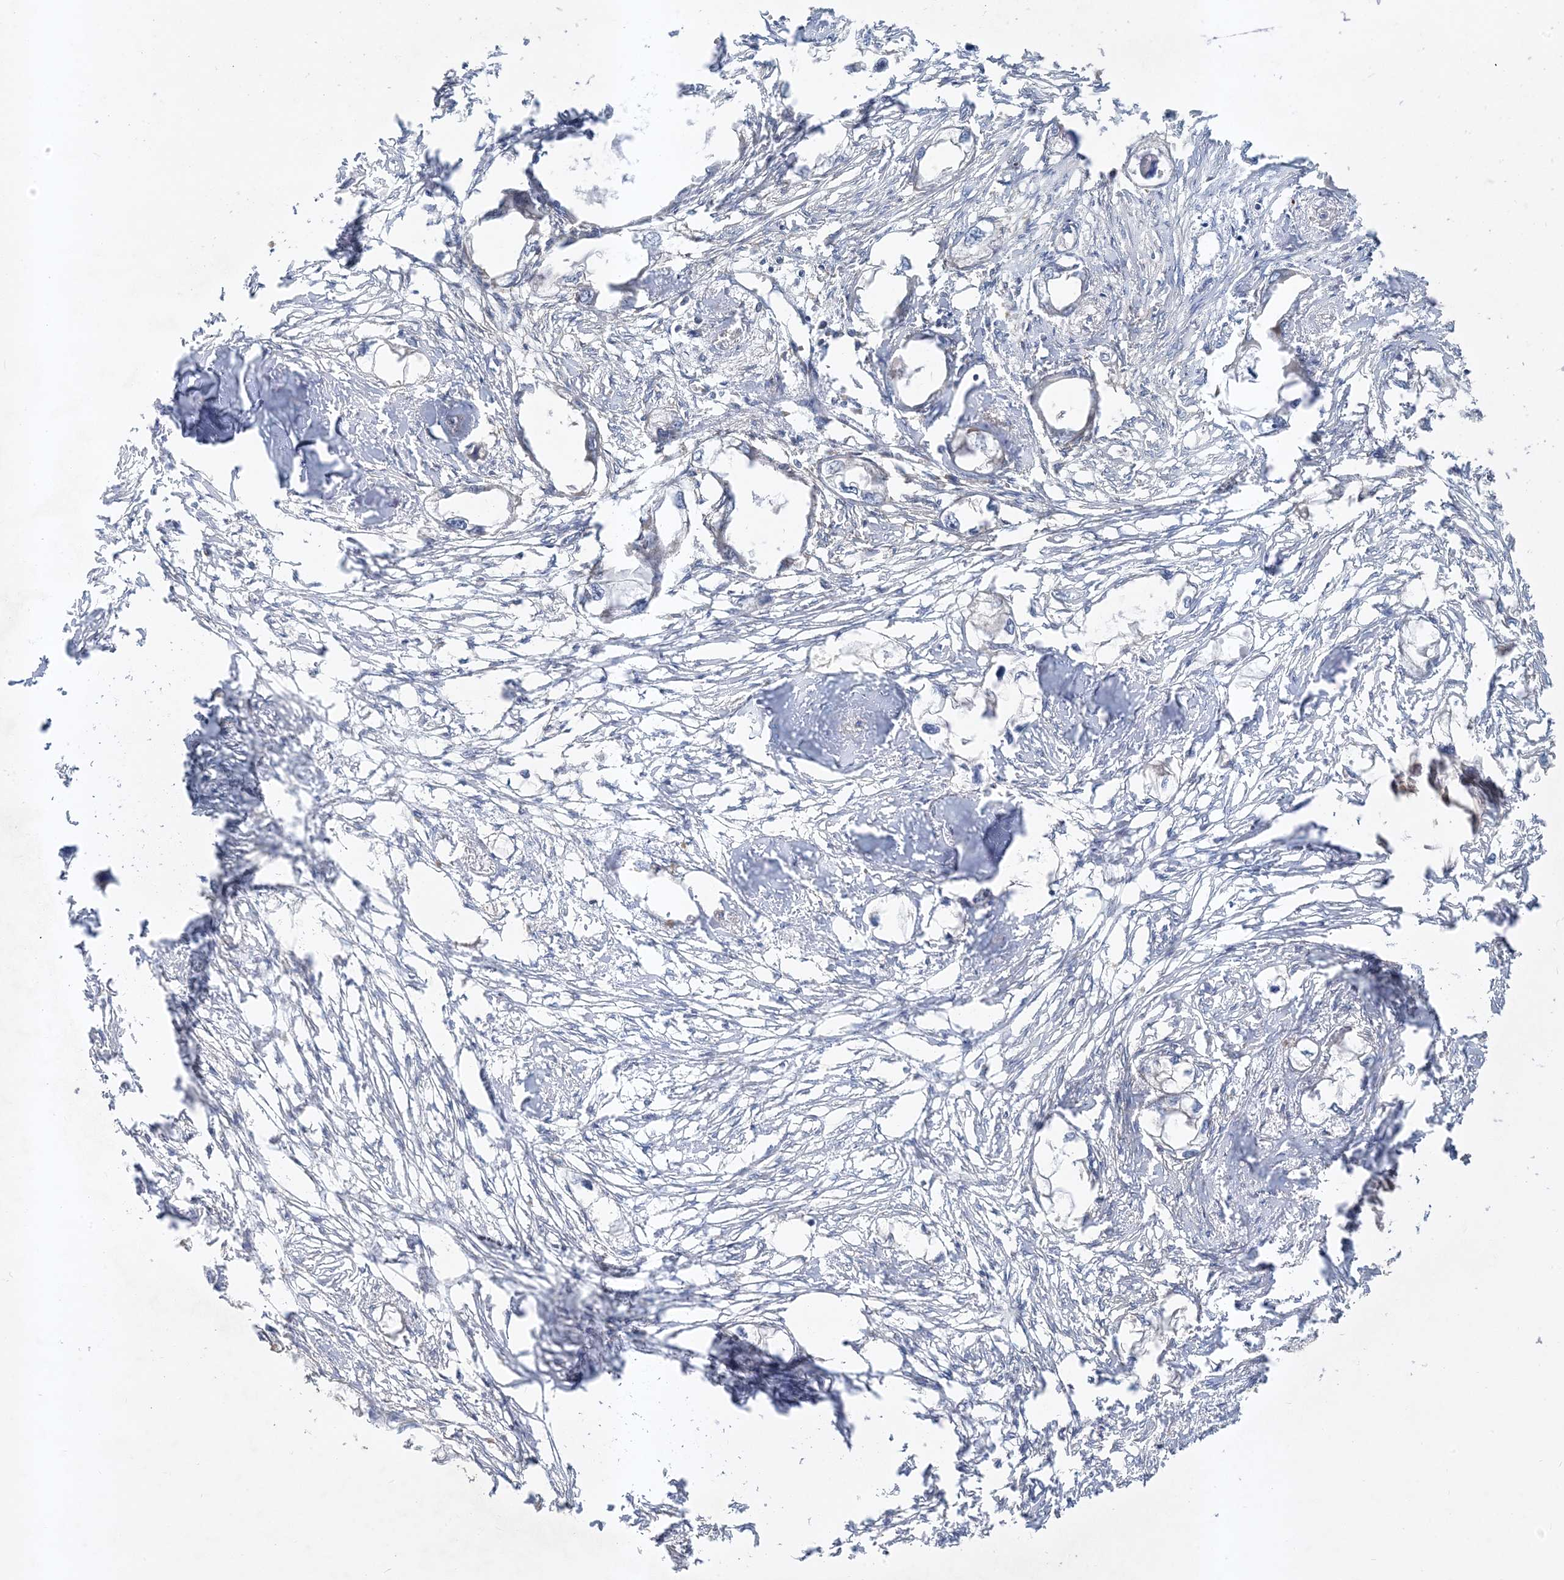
{"staining": {"intensity": "negative", "quantity": "none", "location": "none"}, "tissue": "endometrial cancer", "cell_type": "Tumor cells", "image_type": "cancer", "snomed": [{"axis": "morphology", "description": "Adenocarcinoma, NOS"}, {"axis": "morphology", "description": "Adenocarcinoma, metastatic, NOS"}, {"axis": "topography", "description": "Adipose tissue"}, {"axis": "topography", "description": "Endometrium"}], "caption": "This is an immunohistochemistry (IHC) image of endometrial cancer (adenocarcinoma). There is no staining in tumor cells.", "gene": "LEXM", "patient": {"sex": "female", "age": 67}}